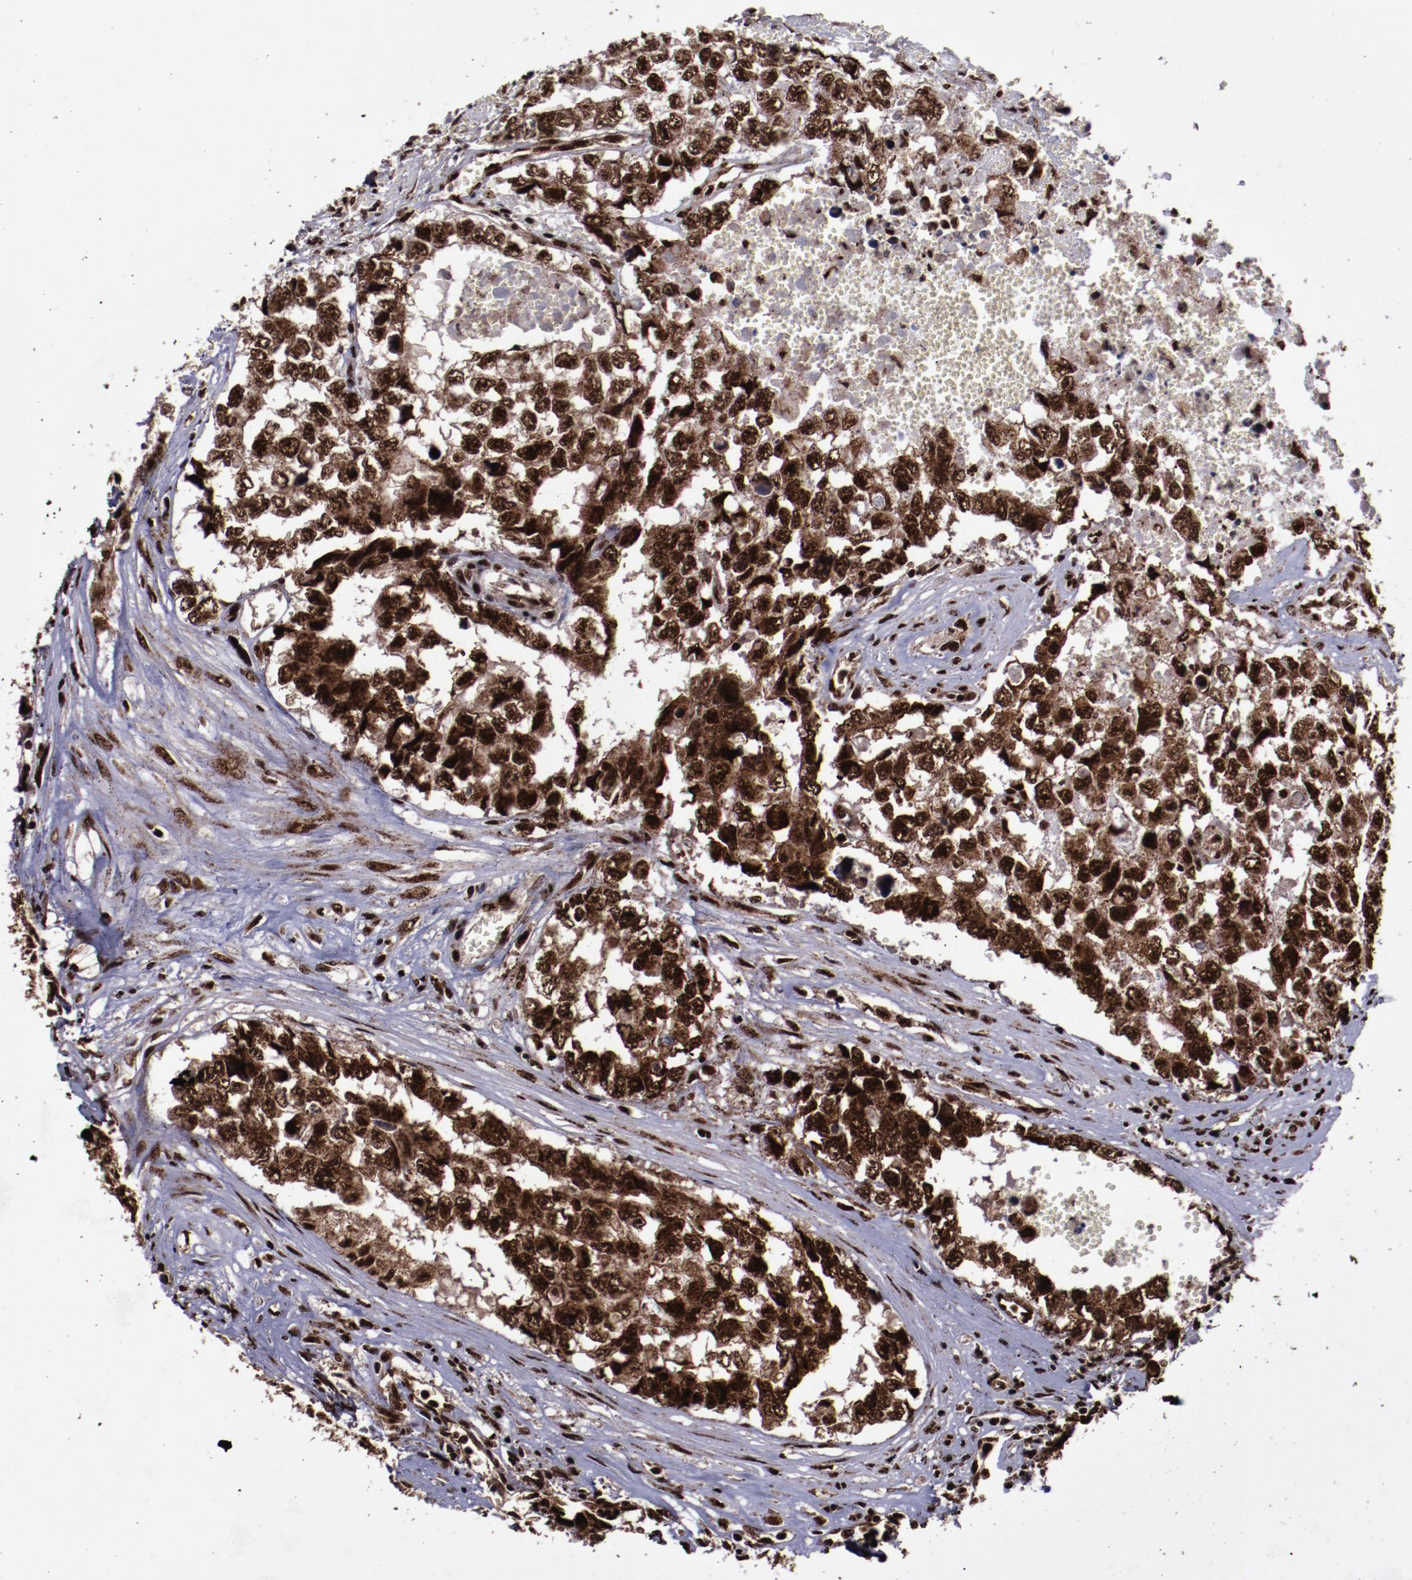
{"staining": {"intensity": "strong", "quantity": ">75%", "location": "cytoplasmic/membranous,nuclear"}, "tissue": "testis cancer", "cell_type": "Tumor cells", "image_type": "cancer", "snomed": [{"axis": "morphology", "description": "Carcinoma, Embryonal, NOS"}, {"axis": "topography", "description": "Testis"}], "caption": "A high amount of strong cytoplasmic/membranous and nuclear expression is seen in approximately >75% of tumor cells in embryonal carcinoma (testis) tissue.", "gene": "SNW1", "patient": {"sex": "male", "age": 31}}